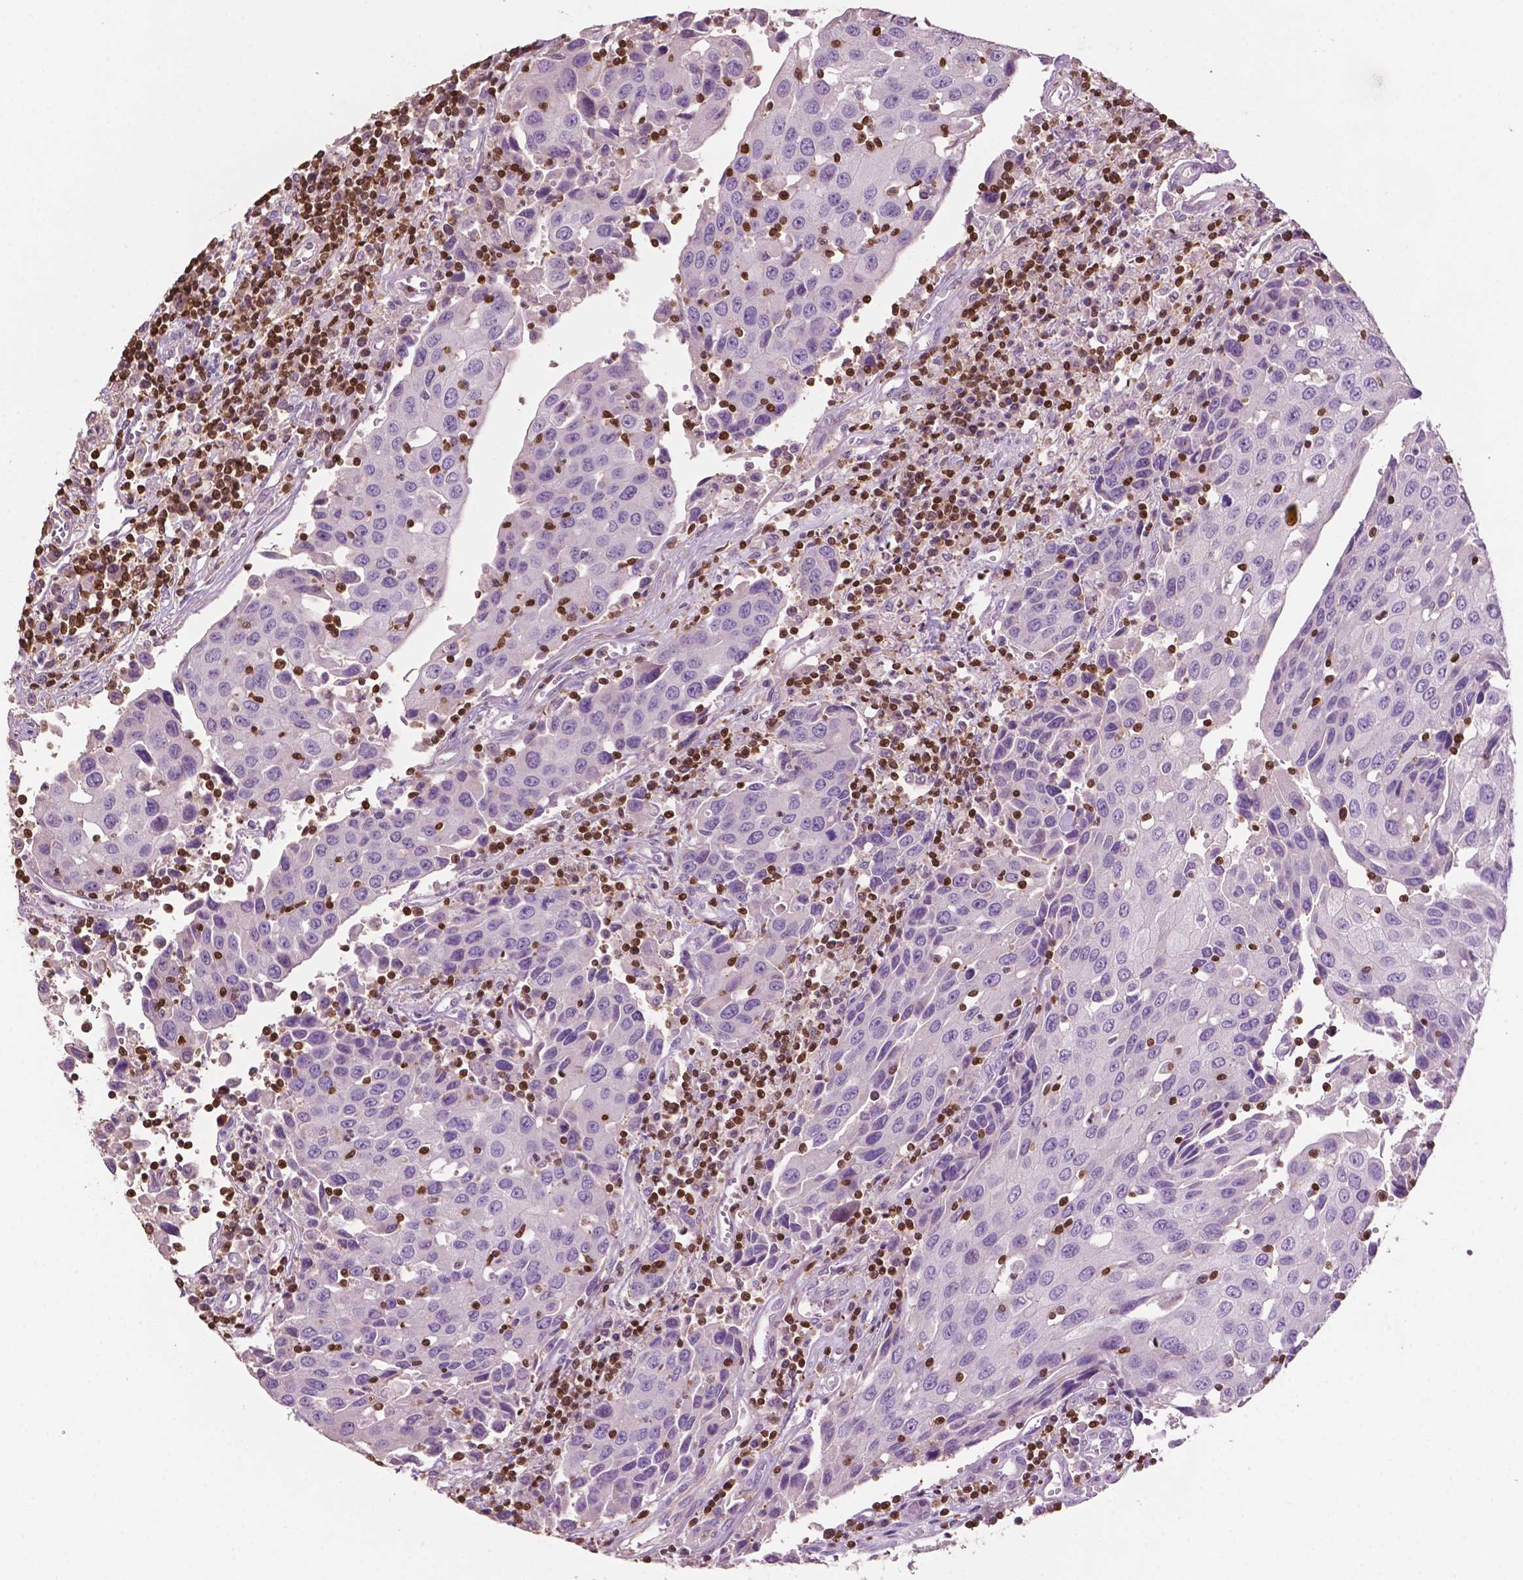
{"staining": {"intensity": "negative", "quantity": "none", "location": "none"}, "tissue": "urothelial cancer", "cell_type": "Tumor cells", "image_type": "cancer", "snomed": [{"axis": "morphology", "description": "Urothelial carcinoma, High grade"}, {"axis": "topography", "description": "Urinary bladder"}], "caption": "High-grade urothelial carcinoma was stained to show a protein in brown. There is no significant positivity in tumor cells.", "gene": "TBC1D10C", "patient": {"sex": "female", "age": 85}}